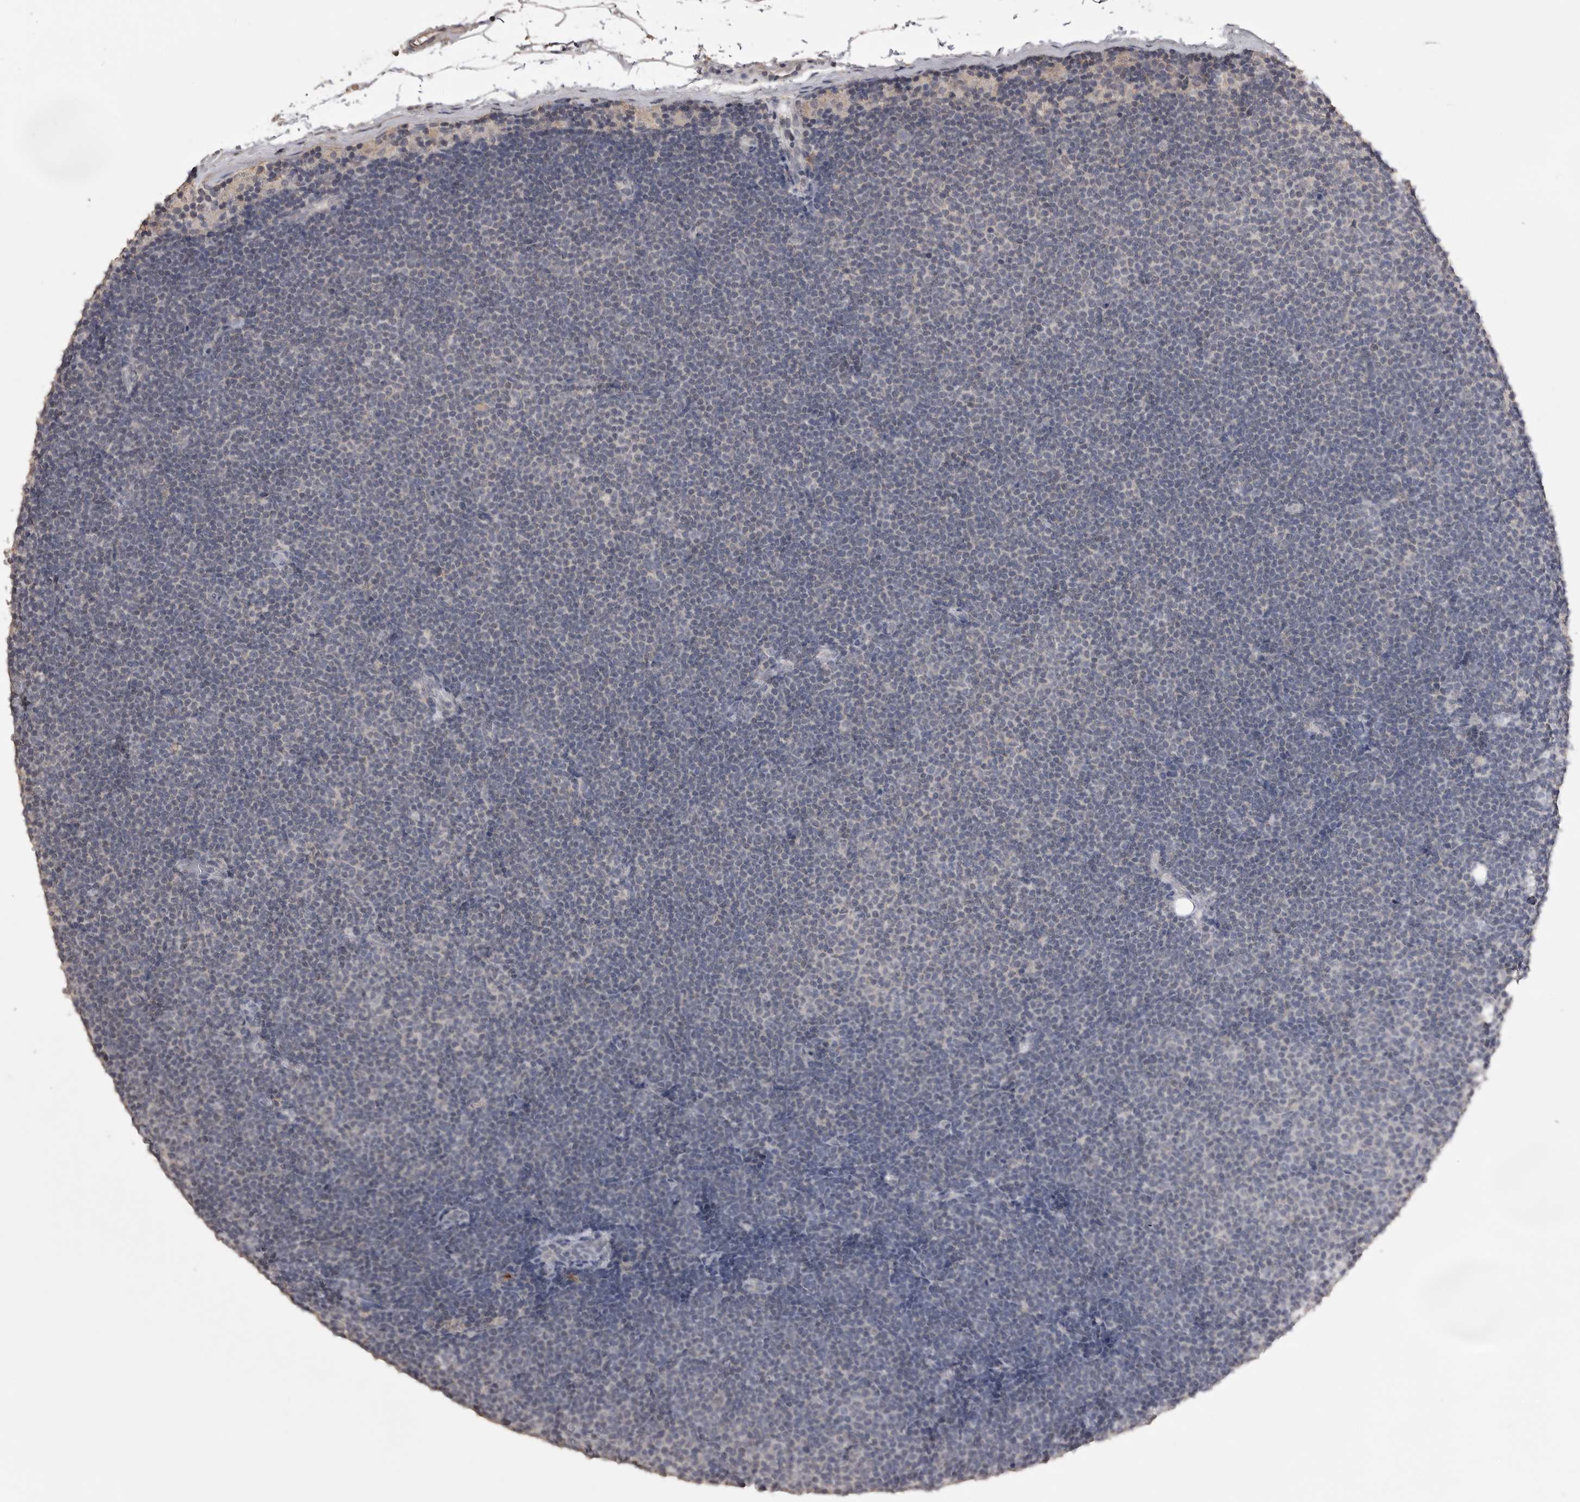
{"staining": {"intensity": "weak", "quantity": "<25%", "location": "cytoplasmic/membranous"}, "tissue": "lymphoma", "cell_type": "Tumor cells", "image_type": "cancer", "snomed": [{"axis": "morphology", "description": "Malignant lymphoma, non-Hodgkin's type, Low grade"}, {"axis": "topography", "description": "Lymph node"}], "caption": "There is no significant staining in tumor cells of lymphoma.", "gene": "MMP7", "patient": {"sex": "female", "age": 53}}